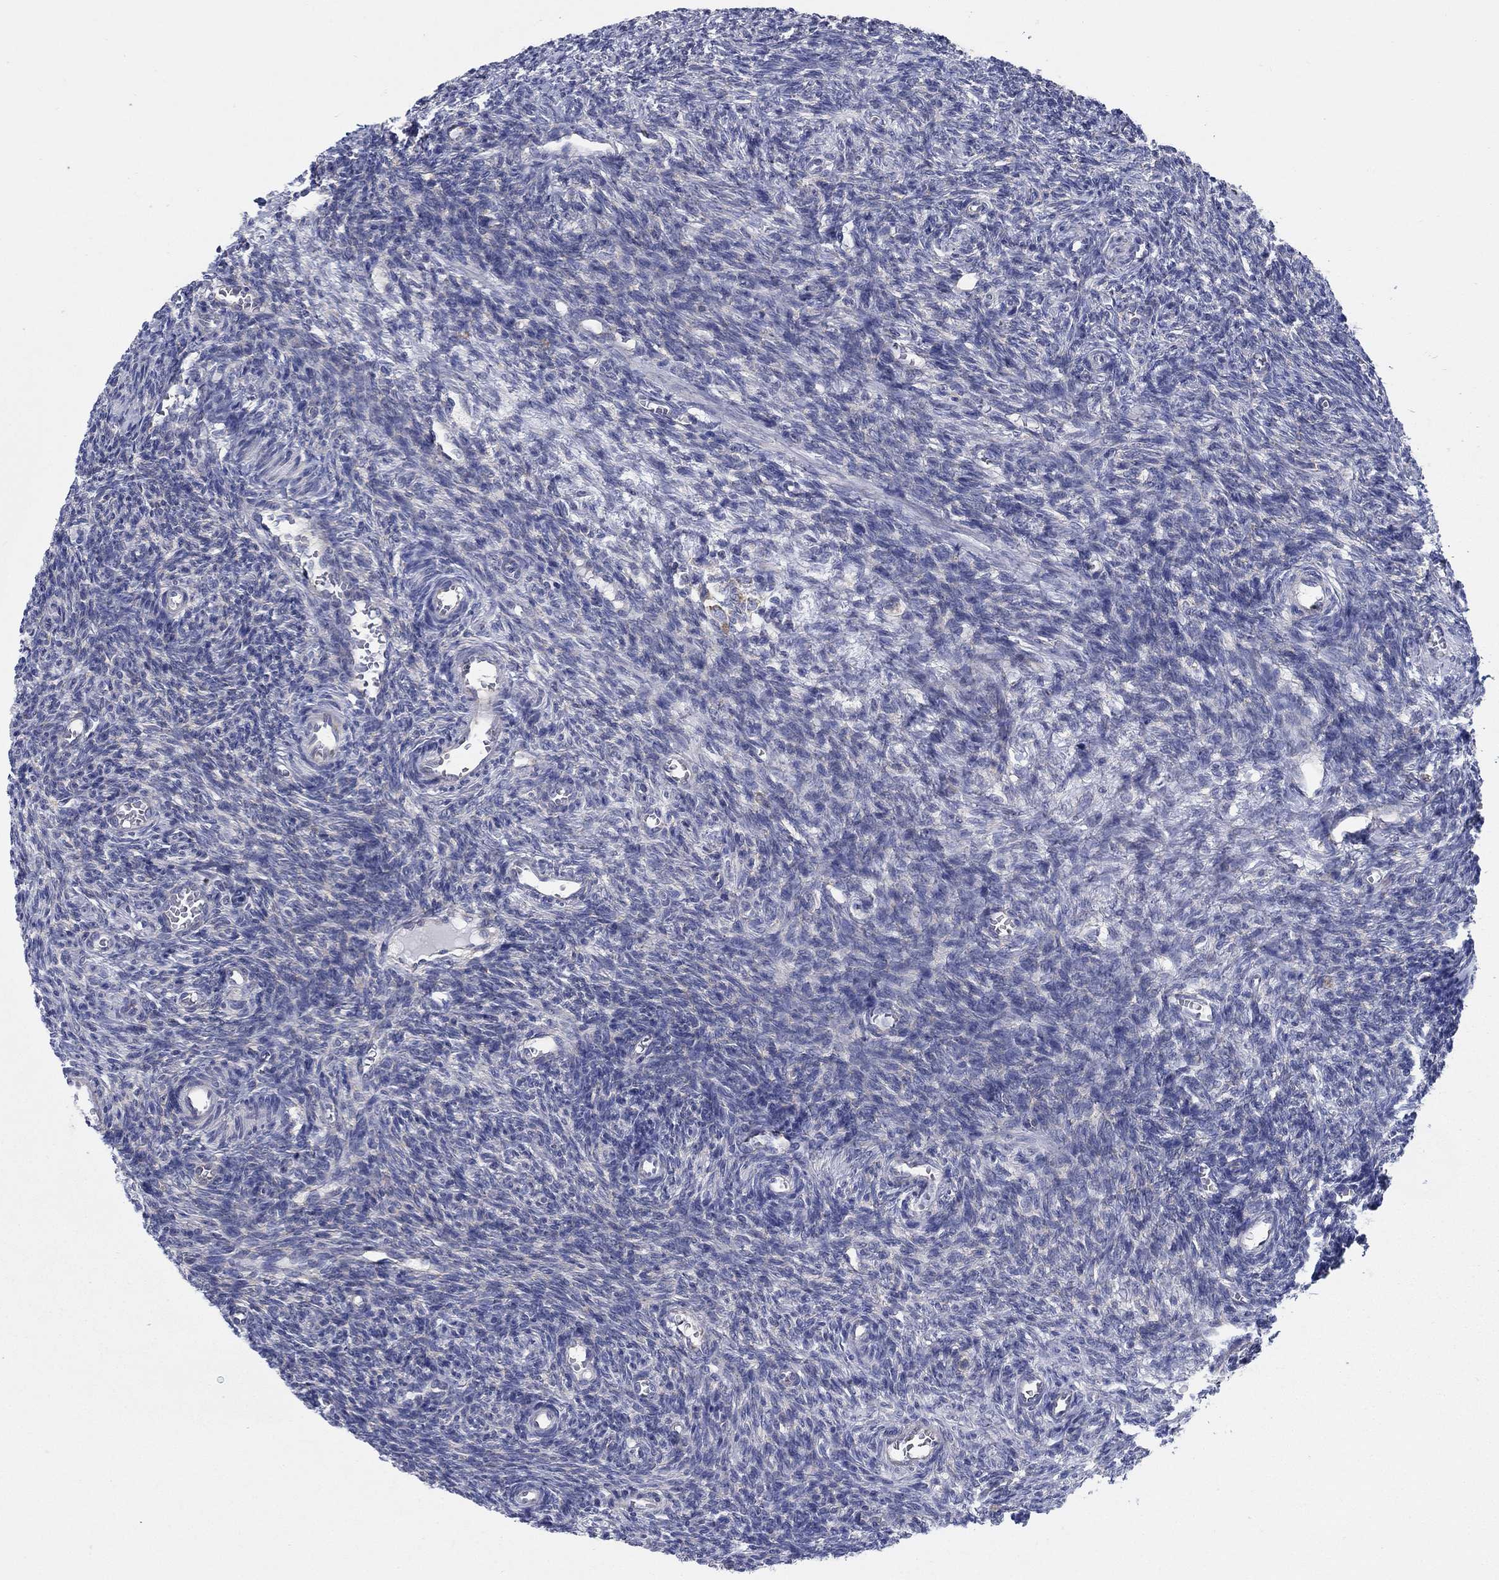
{"staining": {"intensity": "negative", "quantity": "none", "location": "none"}, "tissue": "ovary", "cell_type": "Ovarian stroma cells", "image_type": "normal", "snomed": [{"axis": "morphology", "description": "Normal tissue, NOS"}, {"axis": "topography", "description": "Ovary"}], "caption": "This is an immunohistochemistry histopathology image of normal human ovary. There is no staining in ovarian stroma cells.", "gene": "TMEM59", "patient": {"sex": "female", "age": 27}}